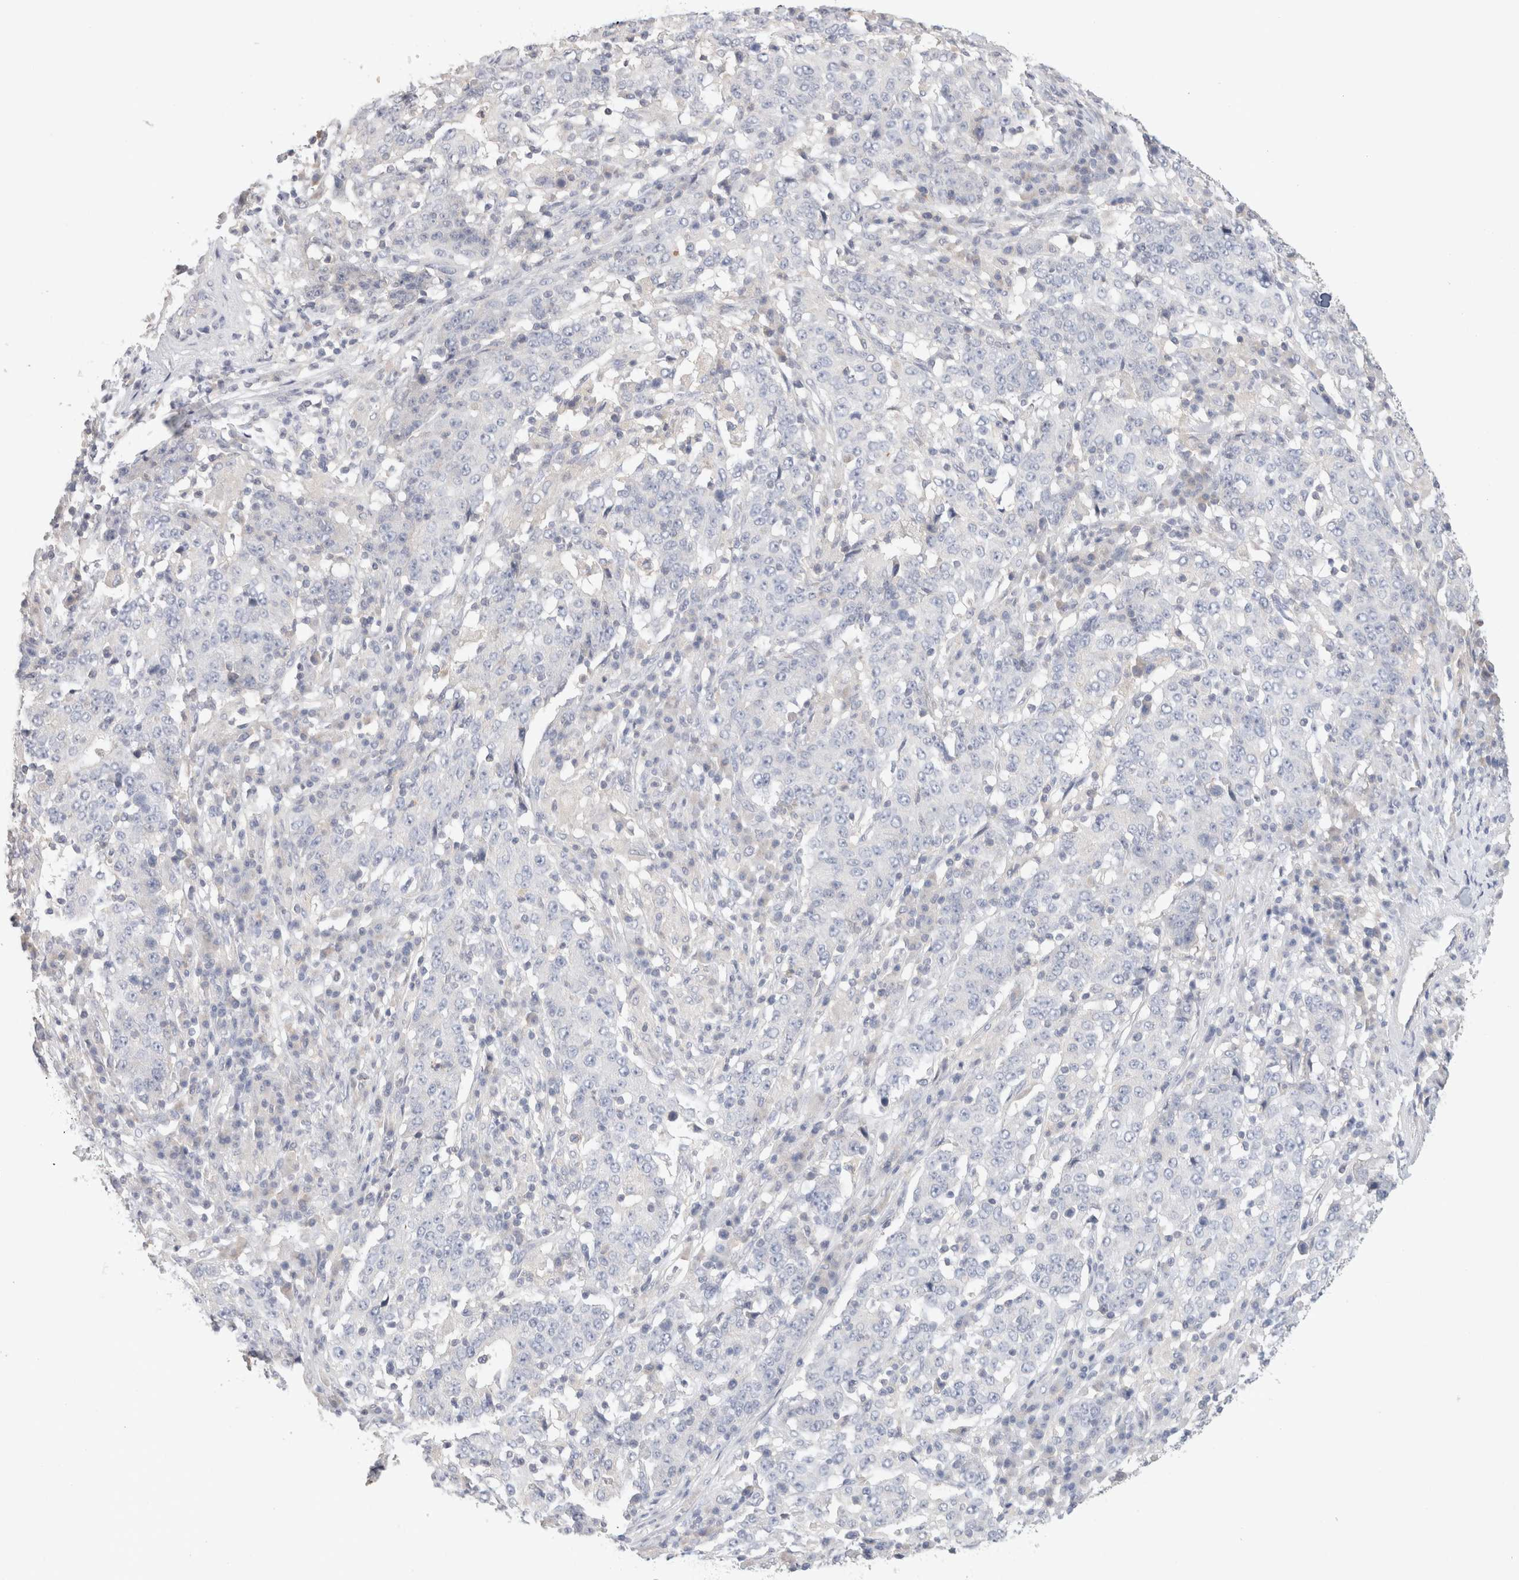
{"staining": {"intensity": "negative", "quantity": "none", "location": "none"}, "tissue": "stomach cancer", "cell_type": "Tumor cells", "image_type": "cancer", "snomed": [{"axis": "morphology", "description": "Adenocarcinoma, NOS"}, {"axis": "topography", "description": "Stomach"}], "caption": "Immunohistochemistry (IHC) photomicrograph of stomach cancer stained for a protein (brown), which demonstrates no expression in tumor cells.", "gene": "MPP2", "patient": {"sex": "male", "age": 59}}